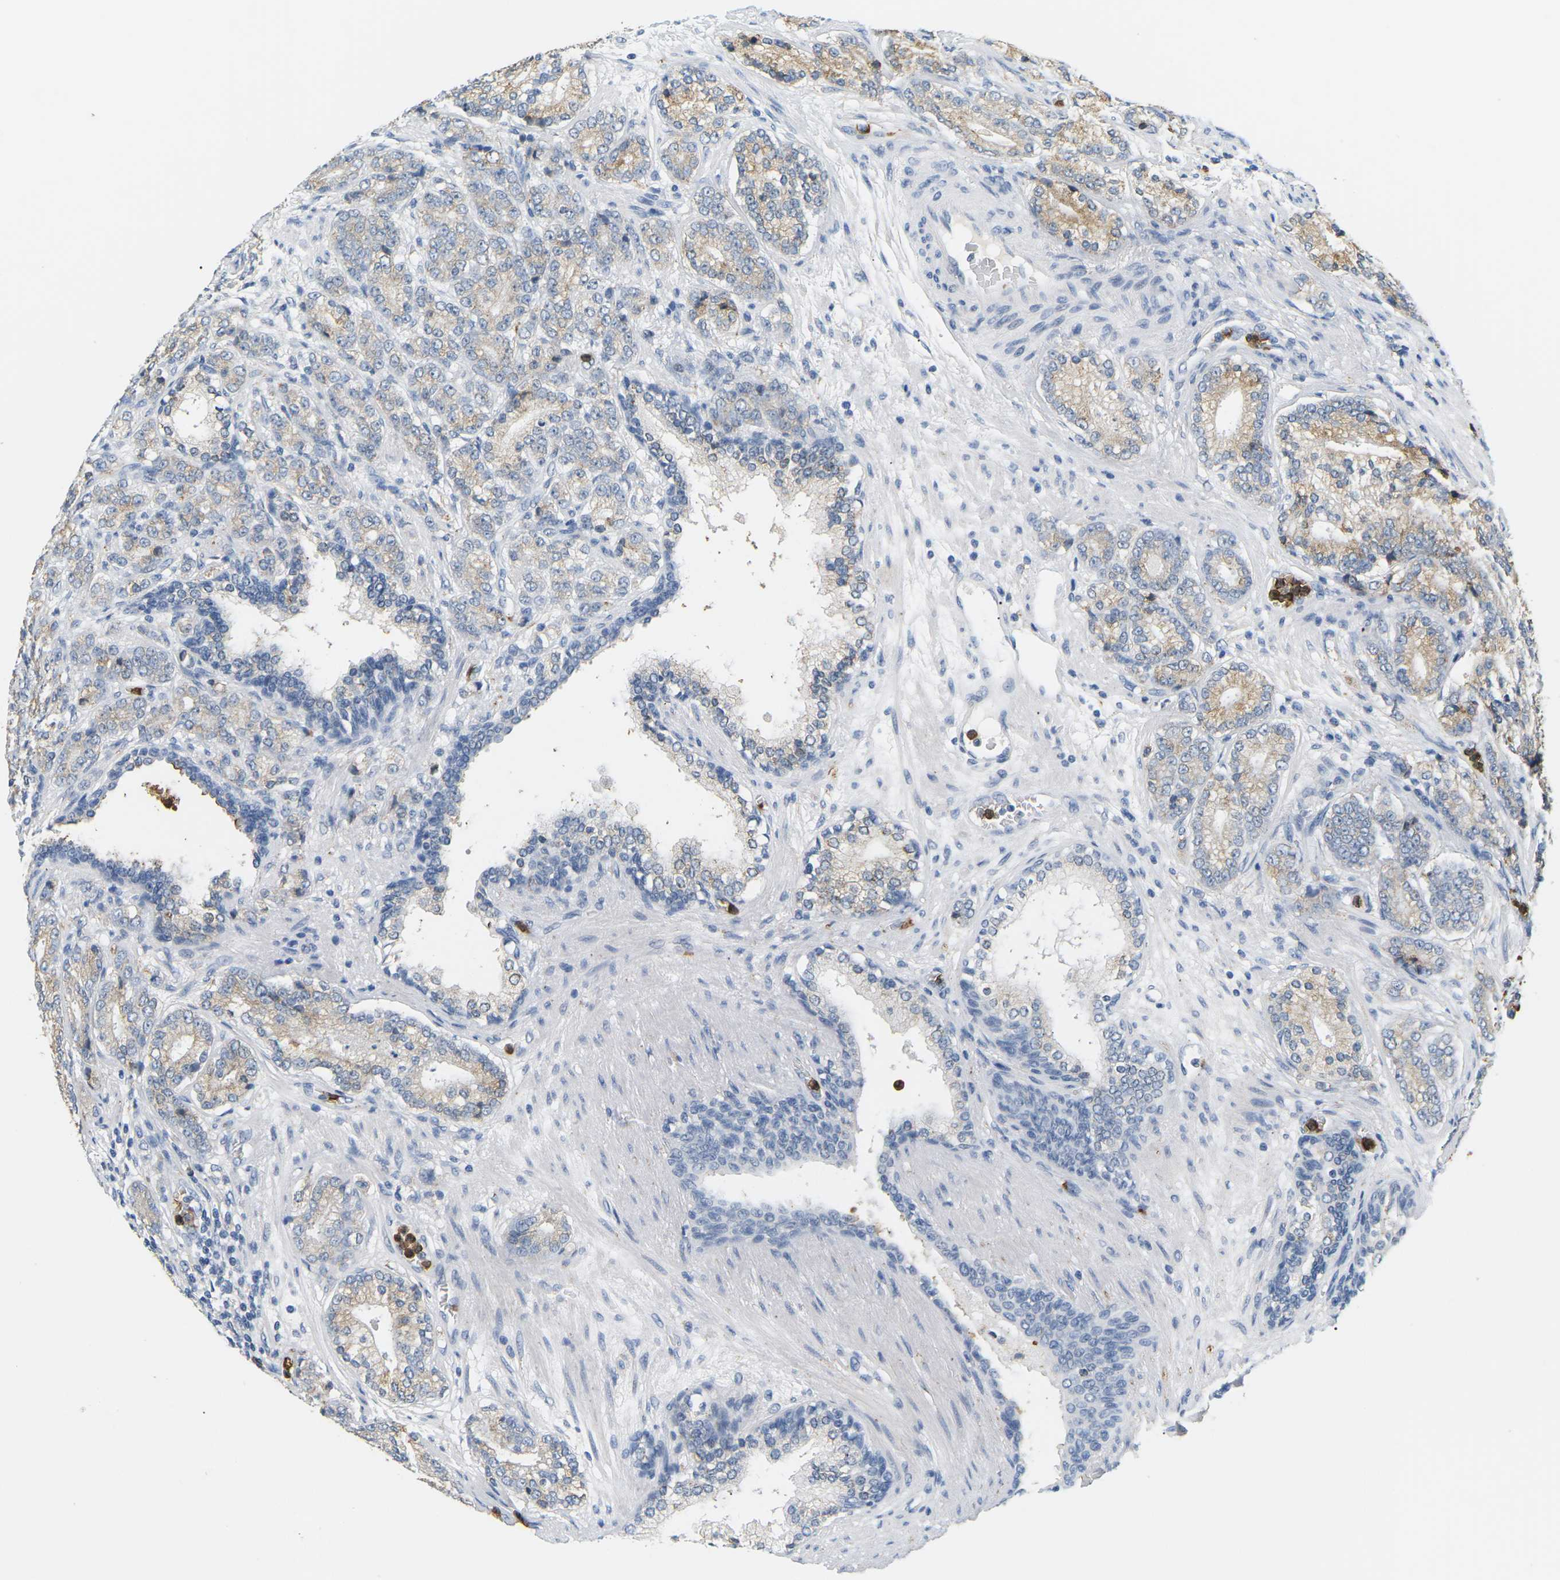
{"staining": {"intensity": "weak", "quantity": ">75%", "location": "cytoplasmic/membranous"}, "tissue": "prostate cancer", "cell_type": "Tumor cells", "image_type": "cancer", "snomed": [{"axis": "morphology", "description": "Adenocarcinoma, High grade"}, {"axis": "topography", "description": "Prostate"}], "caption": "Protein expression analysis of high-grade adenocarcinoma (prostate) displays weak cytoplasmic/membranous staining in approximately >75% of tumor cells. The protein of interest is stained brown, and the nuclei are stained in blue (DAB IHC with brightfield microscopy, high magnification).", "gene": "ADM", "patient": {"sex": "male", "age": 61}}